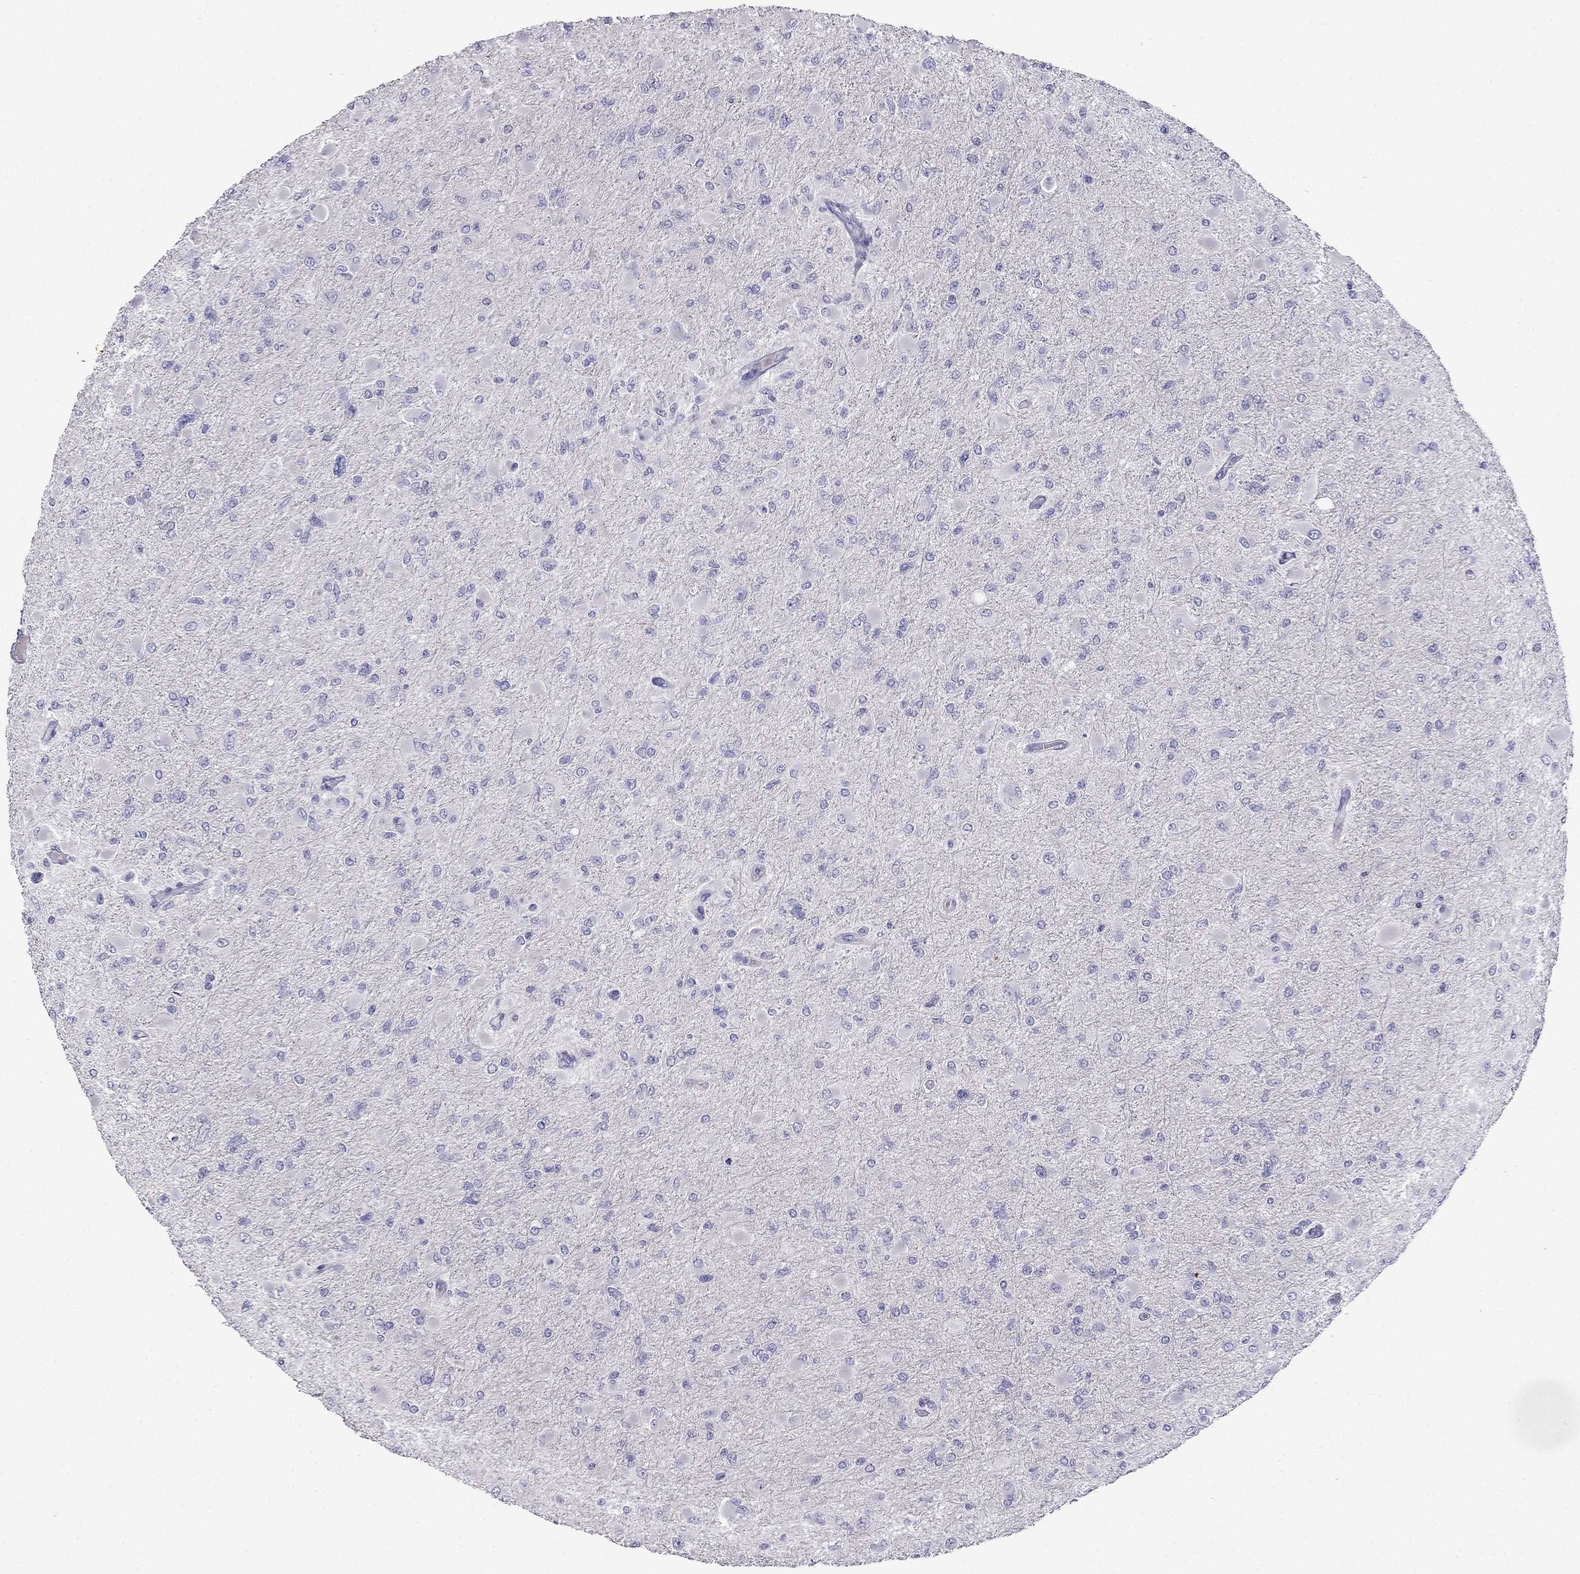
{"staining": {"intensity": "negative", "quantity": "none", "location": "none"}, "tissue": "glioma", "cell_type": "Tumor cells", "image_type": "cancer", "snomed": [{"axis": "morphology", "description": "Glioma, malignant, High grade"}, {"axis": "topography", "description": "Cerebral cortex"}], "caption": "Glioma stained for a protein using immunohistochemistry shows no positivity tumor cells.", "gene": "PATE1", "patient": {"sex": "female", "age": 36}}